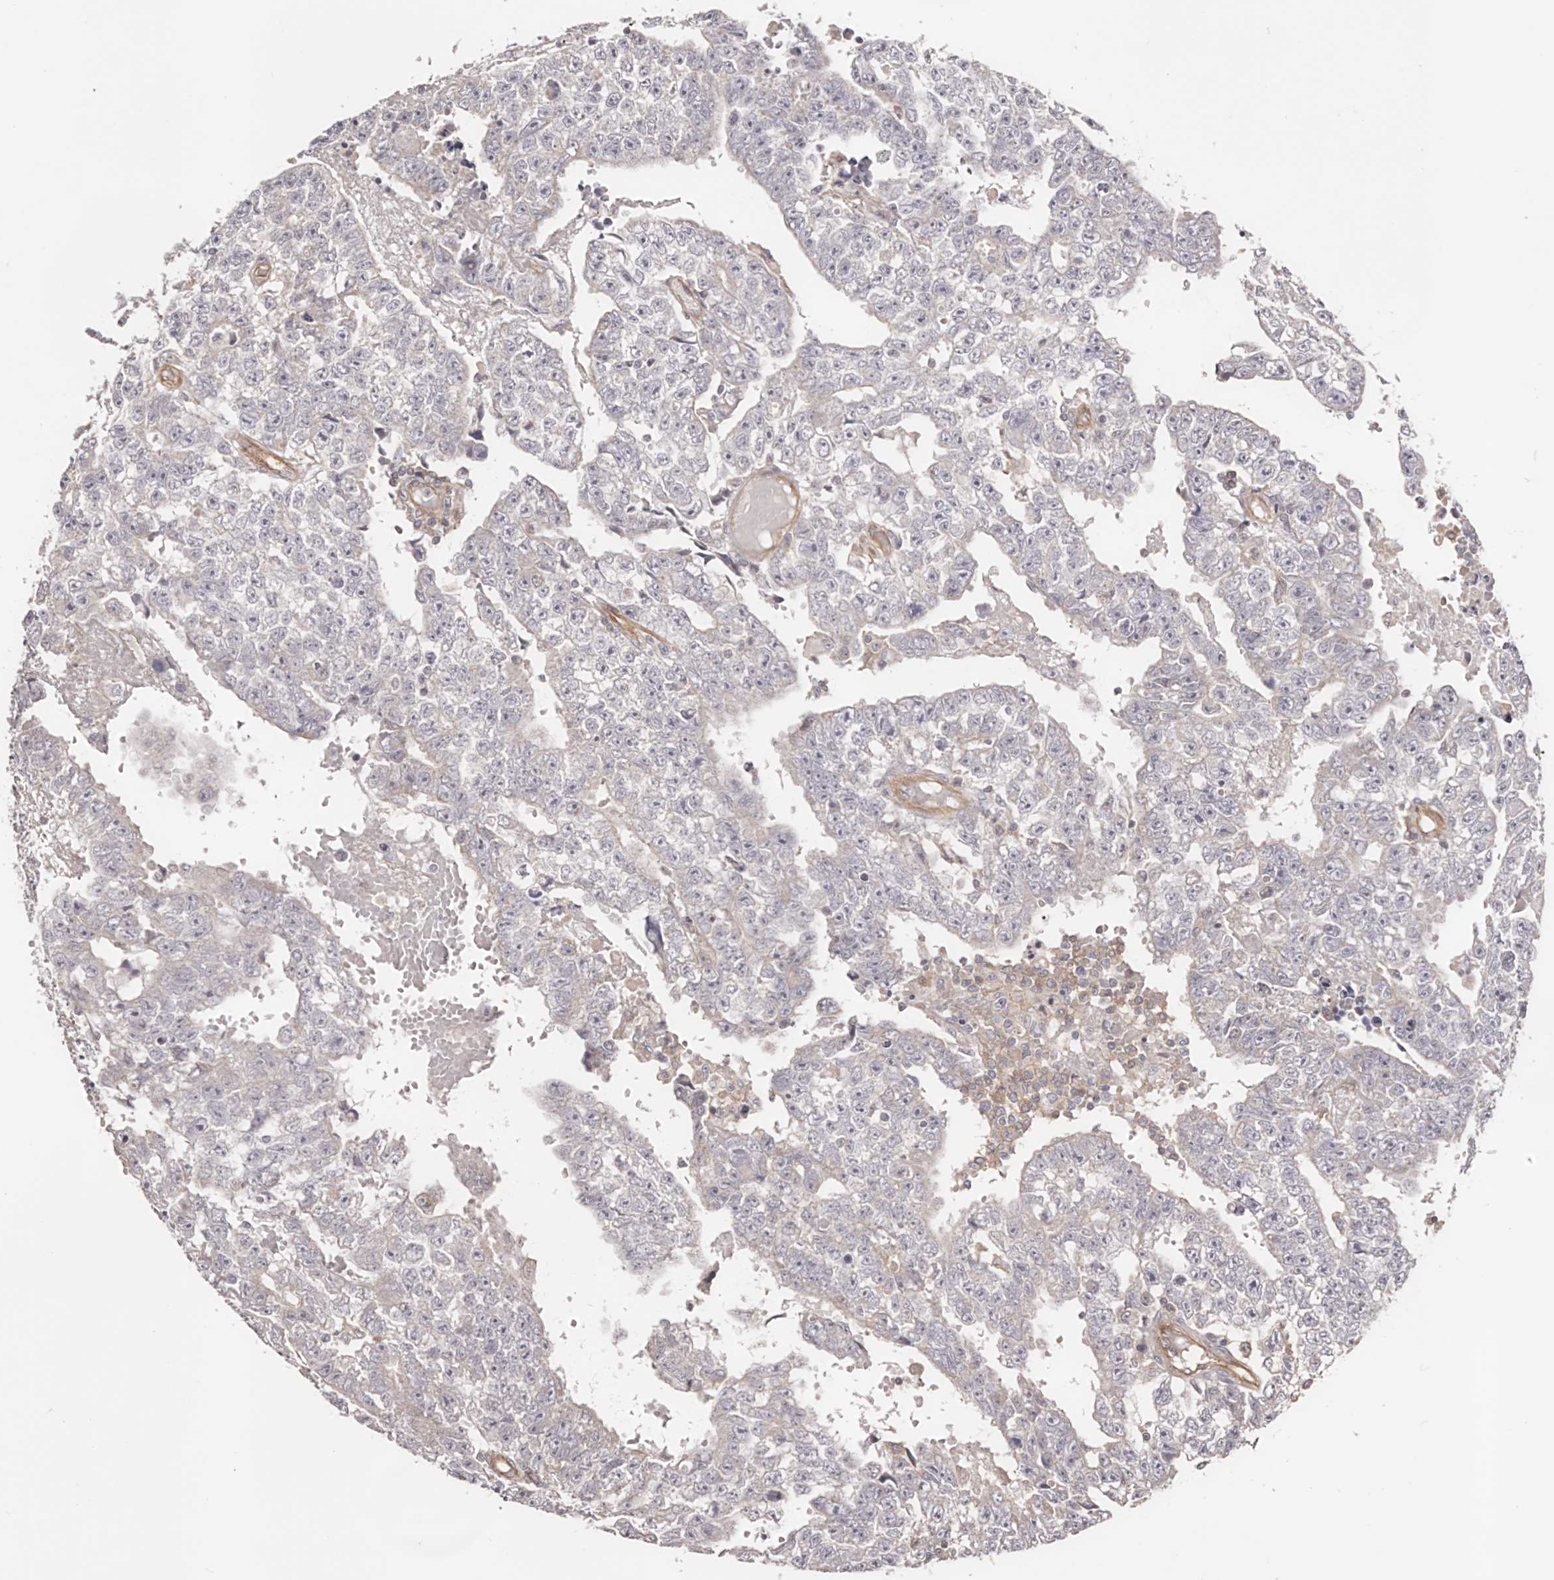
{"staining": {"intensity": "negative", "quantity": "none", "location": "none"}, "tissue": "testis cancer", "cell_type": "Tumor cells", "image_type": "cancer", "snomed": [{"axis": "morphology", "description": "Carcinoma, Embryonal, NOS"}, {"axis": "topography", "description": "Testis"}], "caption": "An immunohistochemistry (IHC) histopathology image of testis cancer is shown. There is no staining in tumor cells of testis cancer.", "gene": "DMRT2", "patient": {"sex": "male", "age": 25}}